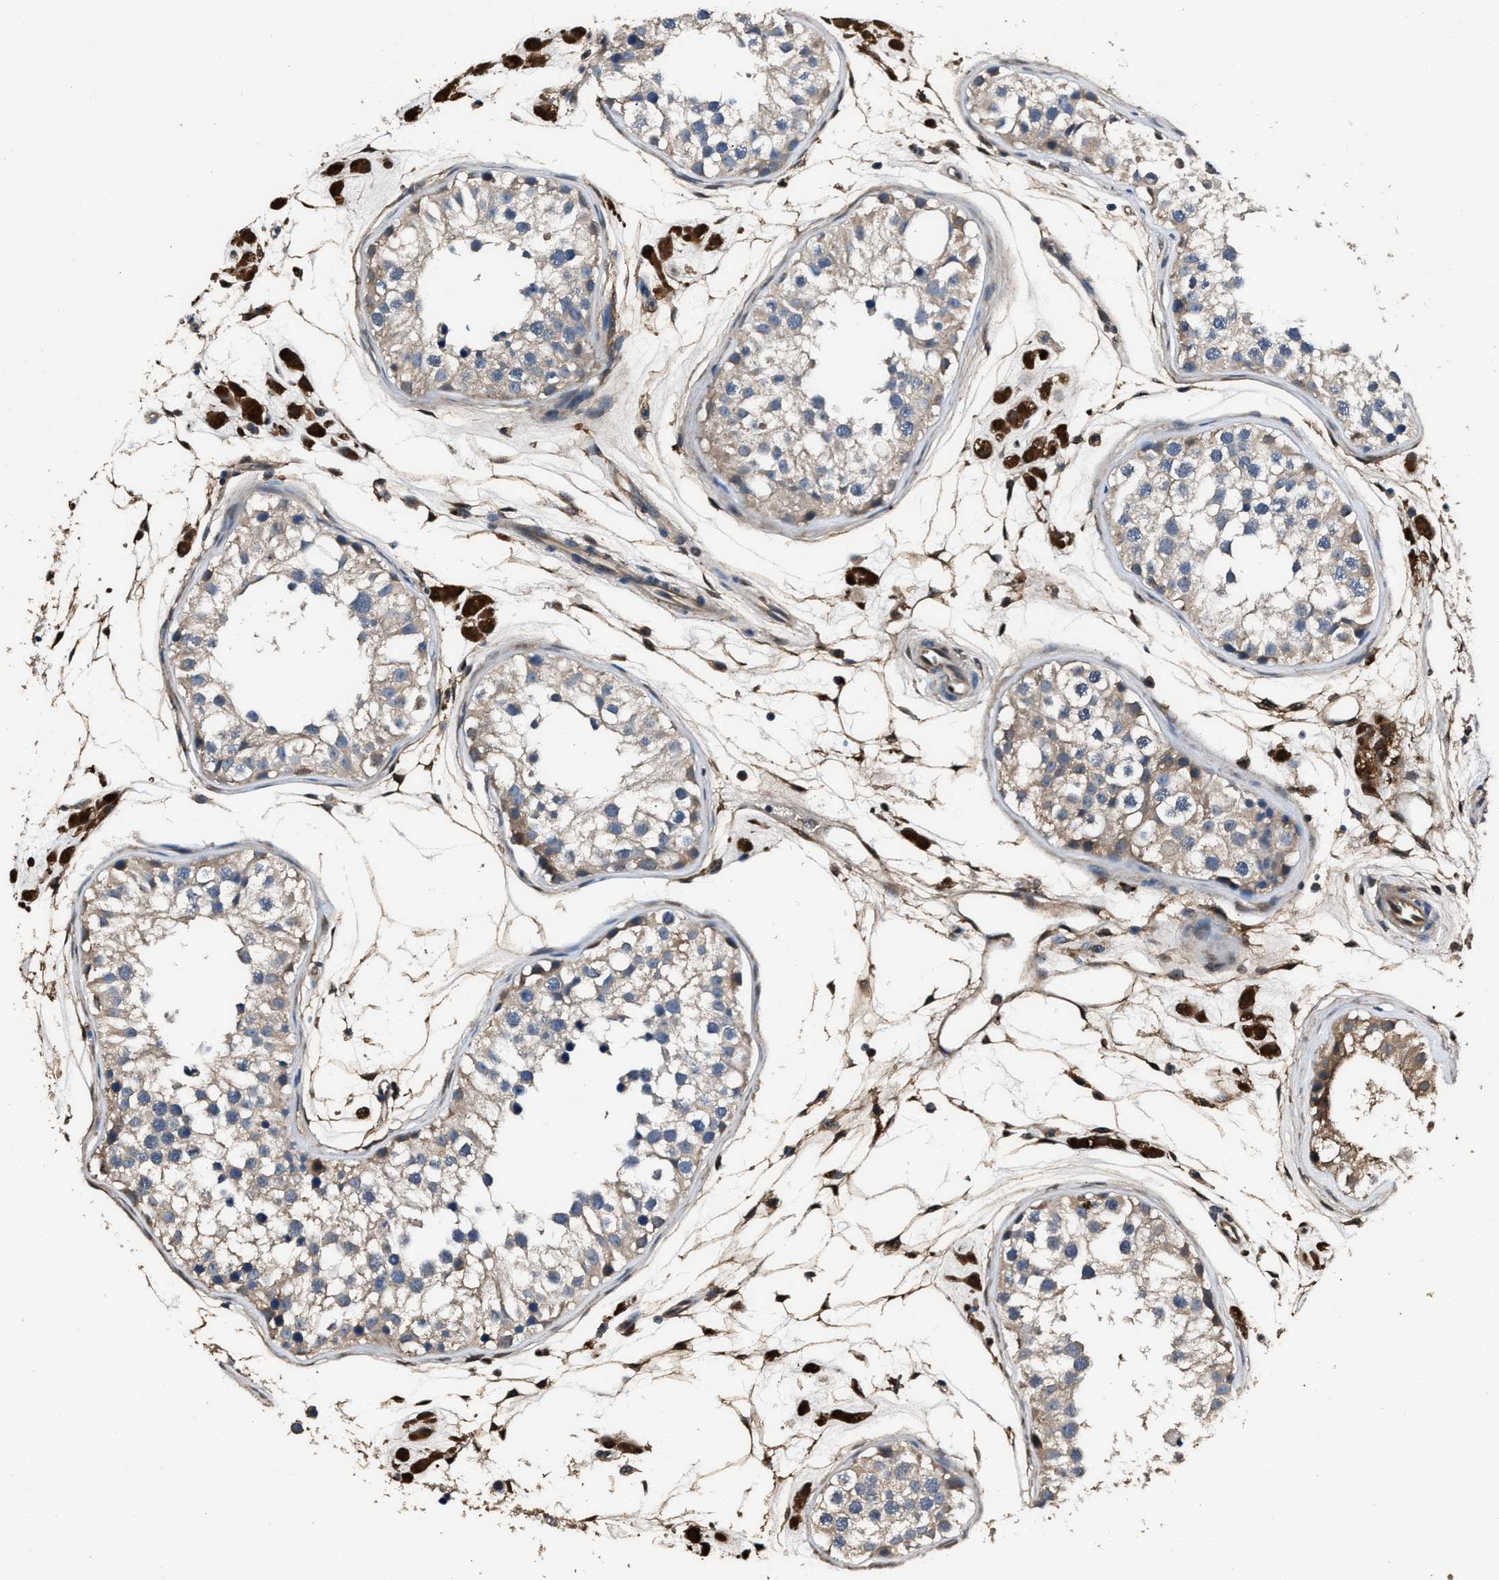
{"staining": {"intensity": "weak", "quantity": "25%-75%", "location": "cytoplasmic/membranous"}, "tissue": "testis", "cell_type": "Cells in seminiferous ducts", "image_type": "normal", "snomed": [{"axis": "morphology", "description": "Normal tissue, NOS"}, {"axis": "morphology", "description": "Adenocarcinoma, metastatic, NOS"}, {"axis": "topography", "description": "Testis"}], "caption": "Immunohistochemistry (DAB (3,3'-diaminobenzidine)) staining of benign human testis displays weak cytoplasmic/membranous protein expression in approximately 25%-75% of cells in seminiferous ducts.", "gene": "GSTP1", "patient": {"sex": "male", "age": 26}}